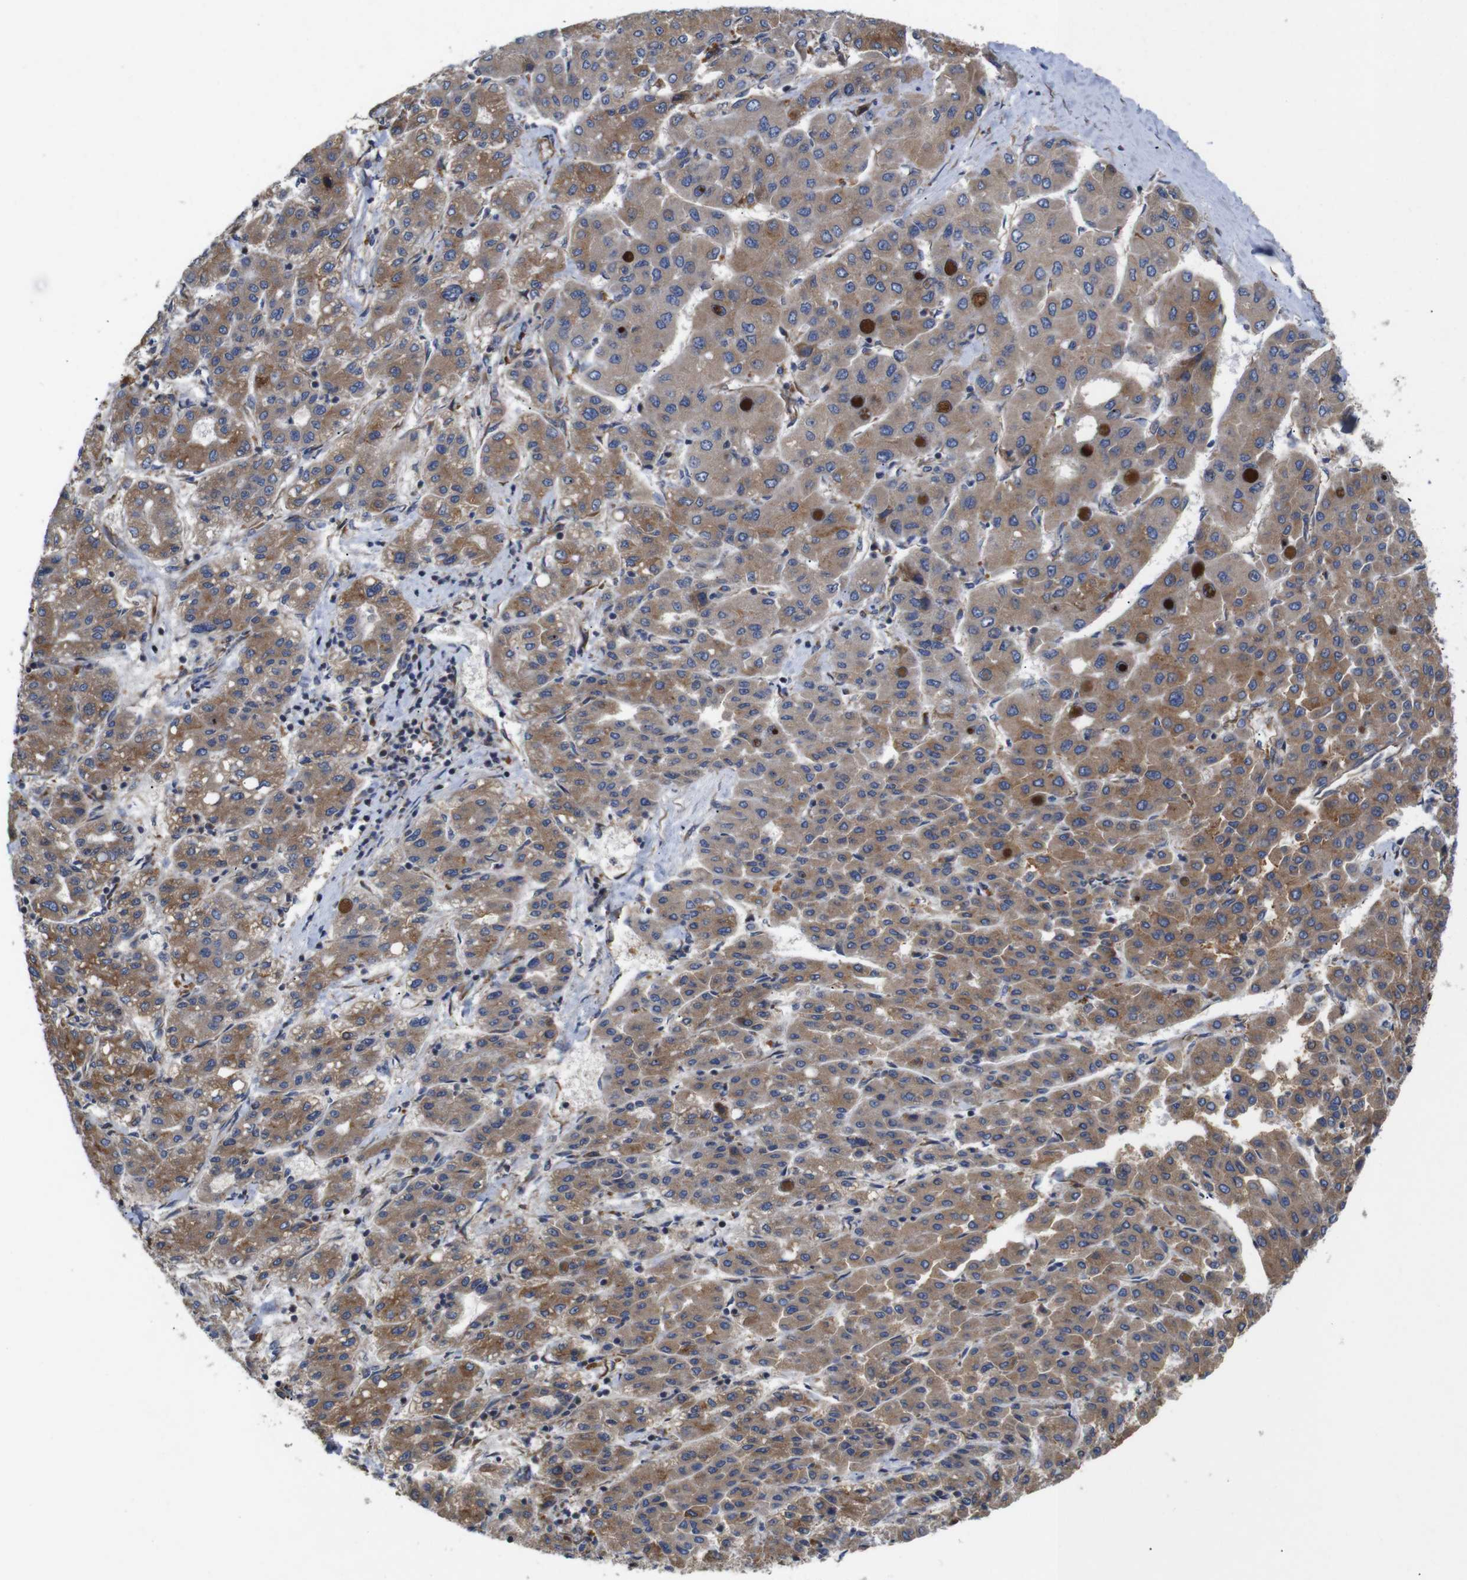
{"staining": {"intensity": "moderate", "quantity": ">75%", "location": "cytoplasmic/membranous"}, "tissue": "liver cancer", "cell_type": "Tumor cells", "image_type": "cancer", "snomed": [{"axis": "morphology", "description": "Carcinoma, Hepatocellular, NOS"}, {"axis": "topography", "description": "Liver"}], "caption": "Moderate cytoplasmic/membranous staining is identified in approximately >75% of tumor cells in liver hepatocellular carcinoma. (Stains: DAB (3,3'-diaminobenzidine) in brown, nuclei in blue, Microscopy: brightfield microscopy at high magnification).", "gene": "POMK", "patient": {"sex": "male", "age": 65}}